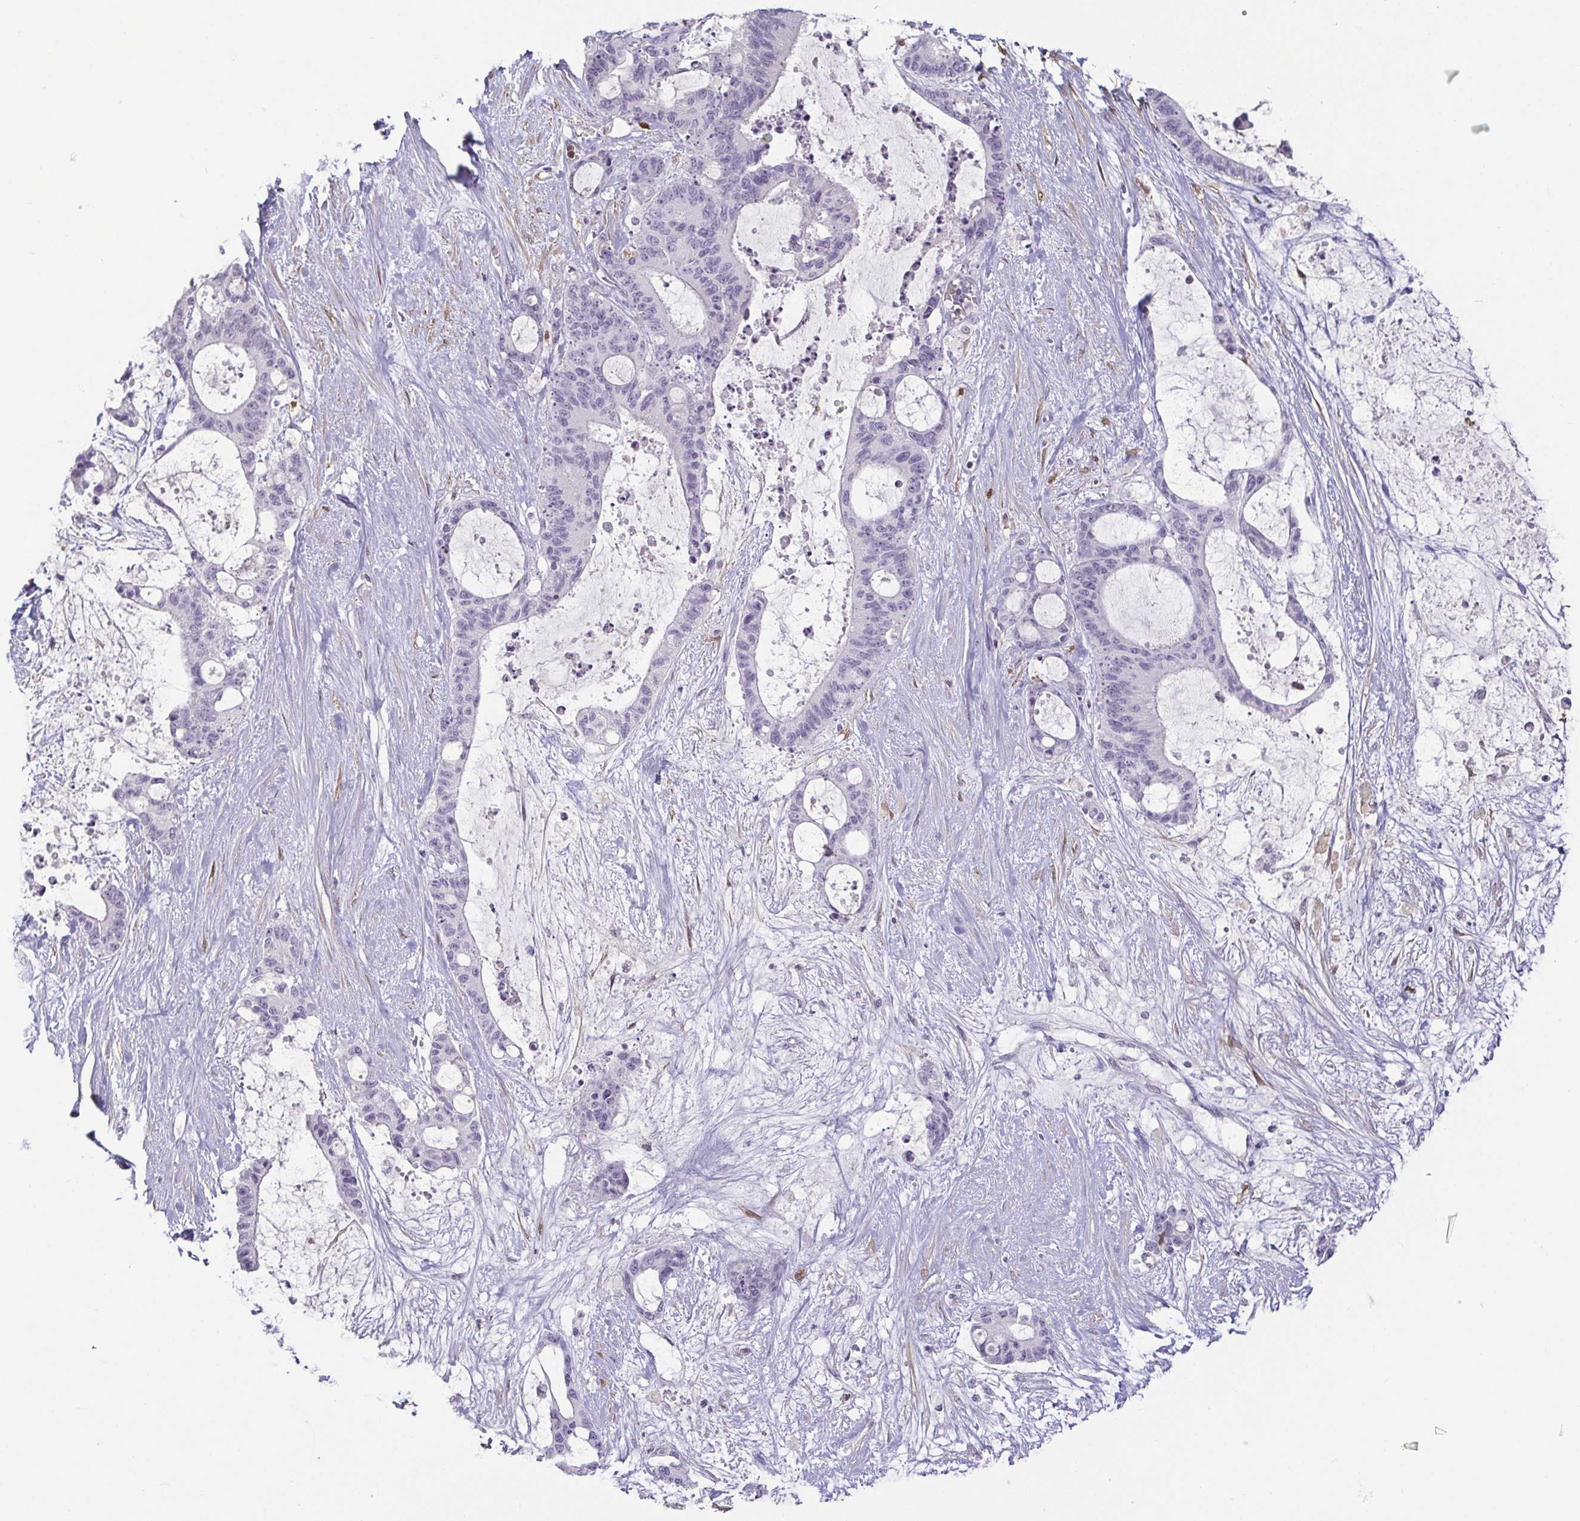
{"staining": {"intensity": "negative", "quantity": "none", "location": "none"}, "tissue": "liver cancer", "cell_type": "Tumor cells", "image_type": "cancer", "snomed": [{"axis": "morphology", "description": "Normal tissue, NOS"}, {"axis": "morphology", "description": "Cholangiocarcinoma"}, {"axis": "topography", "description": "Liver"}, {"axis": "topography", "description": "Peripheral nerve tissue"}], "caption": "DAB (3,3'-diaminobenzidine) immunohistochemical staining of human cholangiocarcinoma (liver) exhibits no significant positivity in tumor cells.", "gene": "HOPX", "patient": {"sex": "female", "age": 73}}